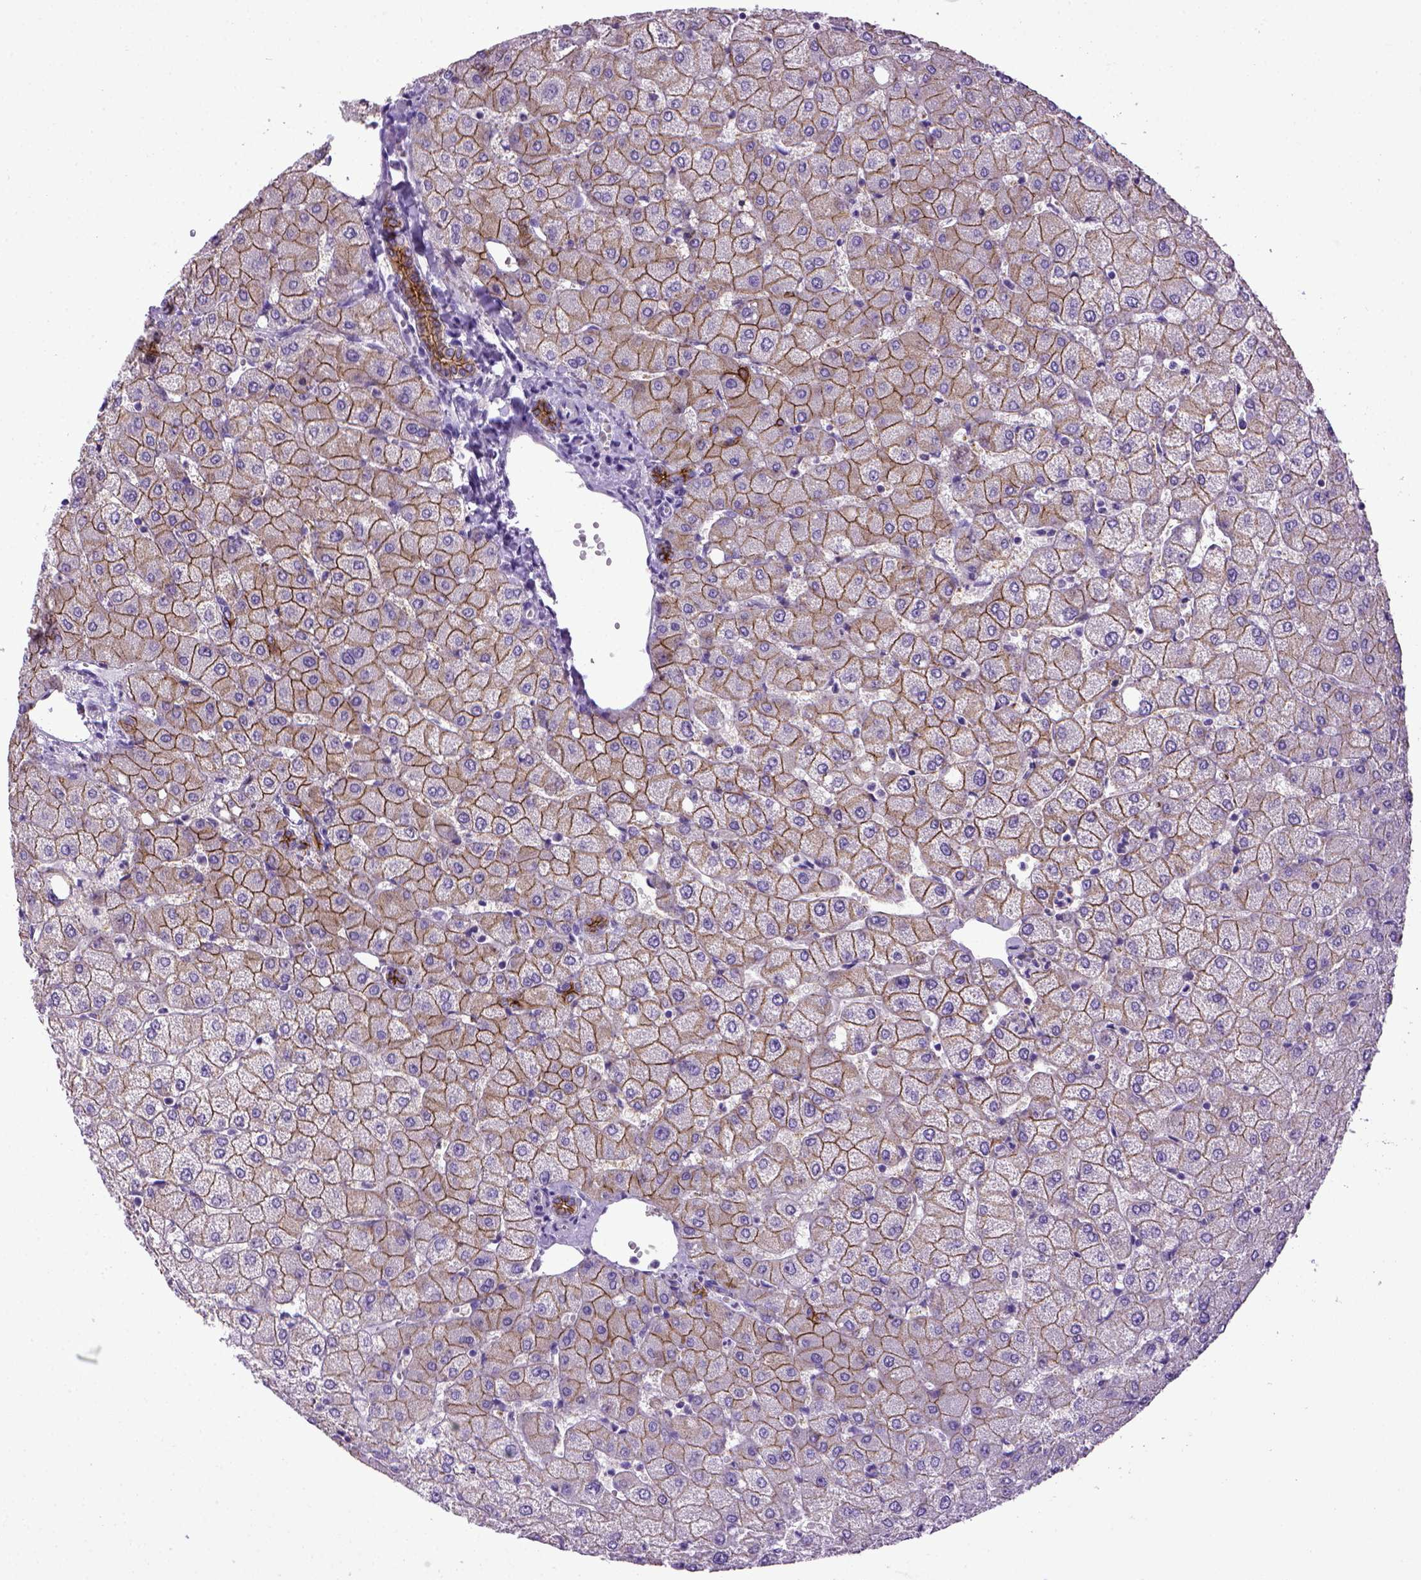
{"staining": {"intensity": "moderate", "quantity": ">75%", "location": "cytoplasmic/membranous"}, "tissue": "liver", "cell_type": "Cholangiocytes", "image_type": "normal", "snomed": [{"axis": "morphology", "description": "Normal tissue, NOS"}, {"axis": "topography", "description": "Liver"}], "caption": "Liver stained for a protein reveals moderate cytoplasmic/membranous positivity in cholangiocytes. (brown staining indicates protein expression, while blue staining denotes nuclei).", "gene": "CDH1", "patient": {"sex": "female", "age": 54}}